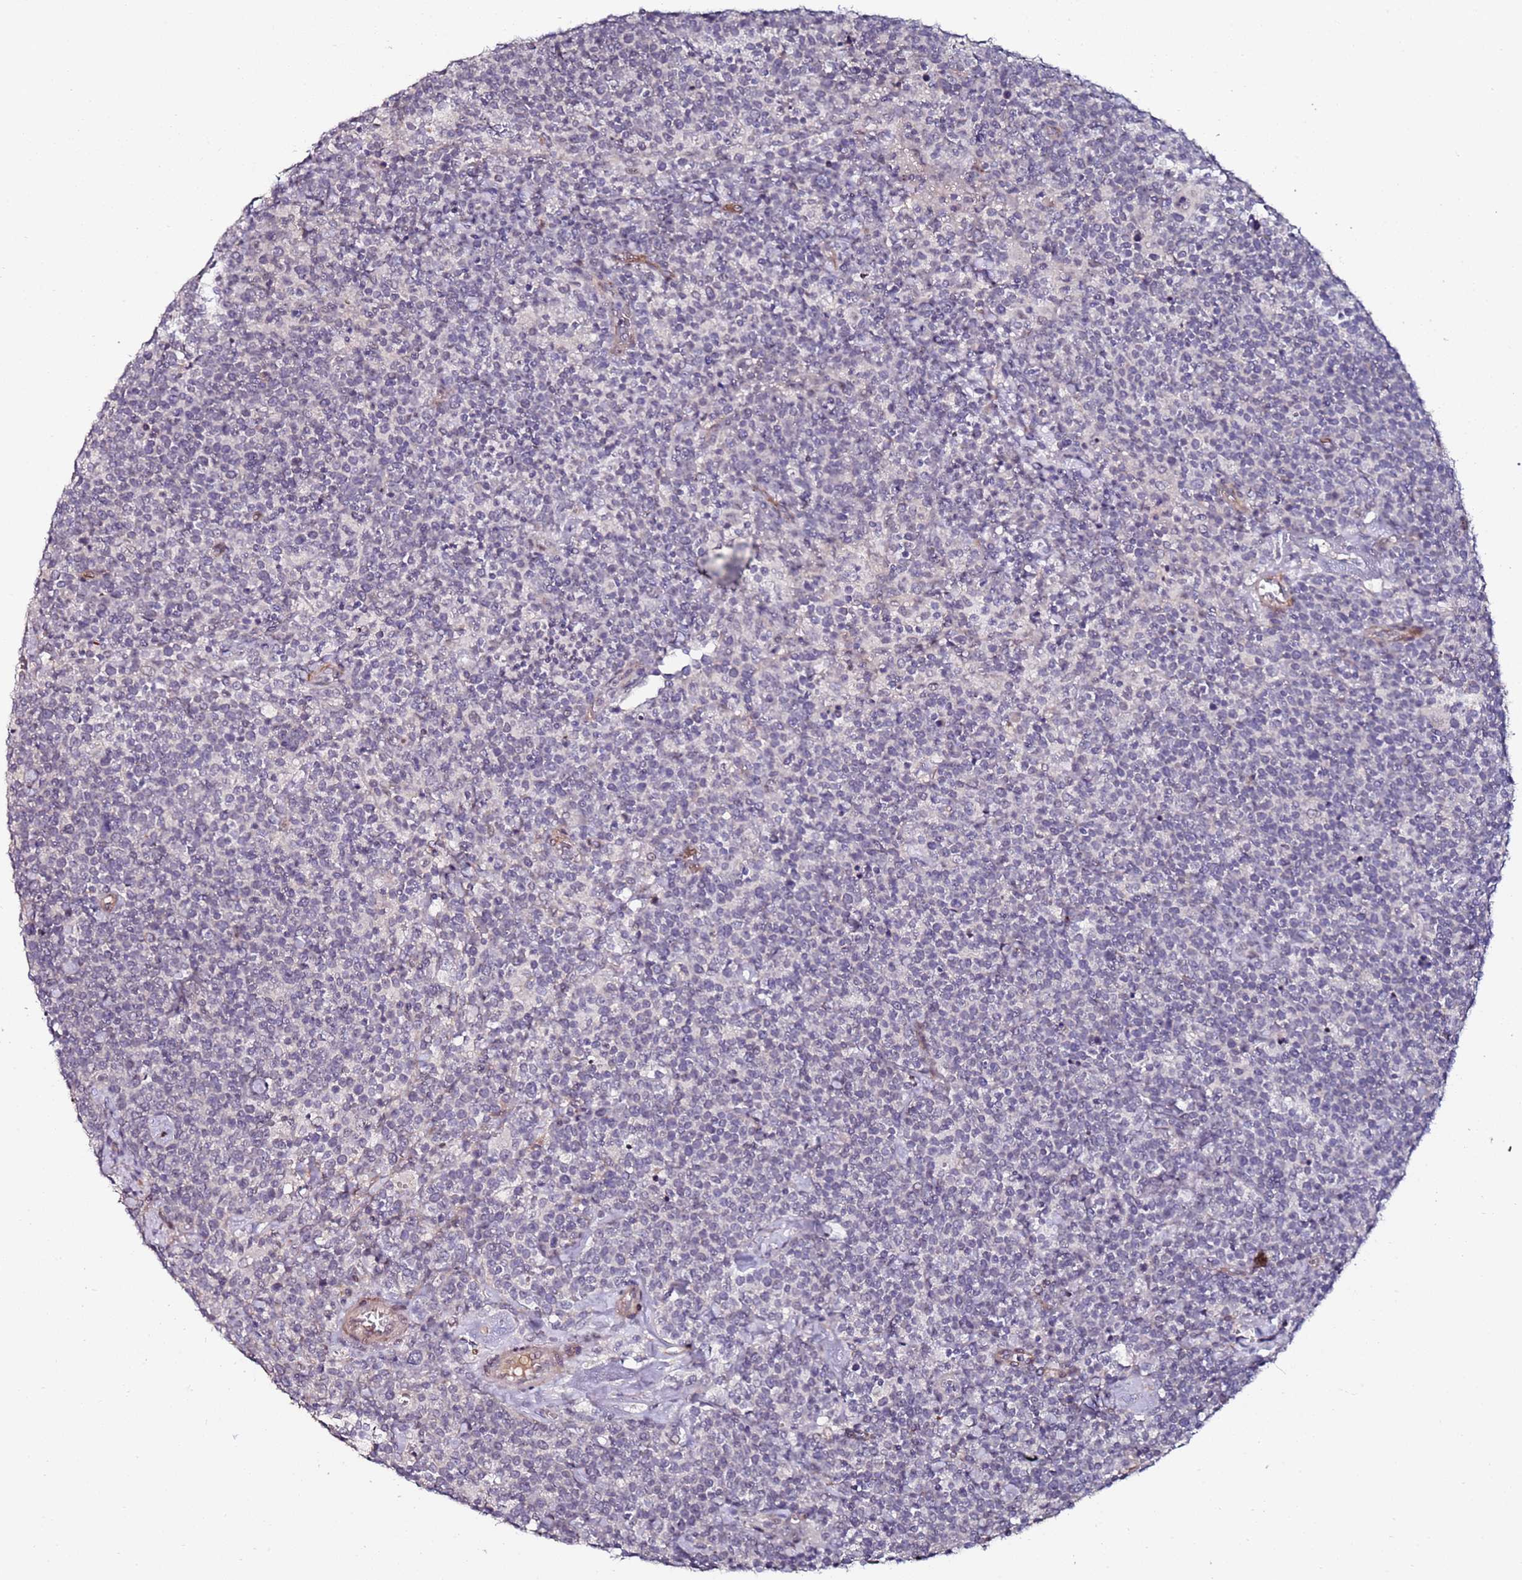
{"staining": {"intensity": "negative", "quantity": "none", "location": "none"}, "tissue": "lymphoma", "cell_type": "Tumor cells", "image_type": "cancer", "snomed": [{"axis": "morphology", "description": "Malignant lymphoma, non-Hodgkin's type, High grade"}, {"axis": "topography", "description": "Lymph node"}], "caption": "Tumor cells show no significant expression in malignant lymphoma, non-Hodgkin's type (high-grade).", "gene": "DUSP28", "patient": {"sex": "male", "age": 61}}